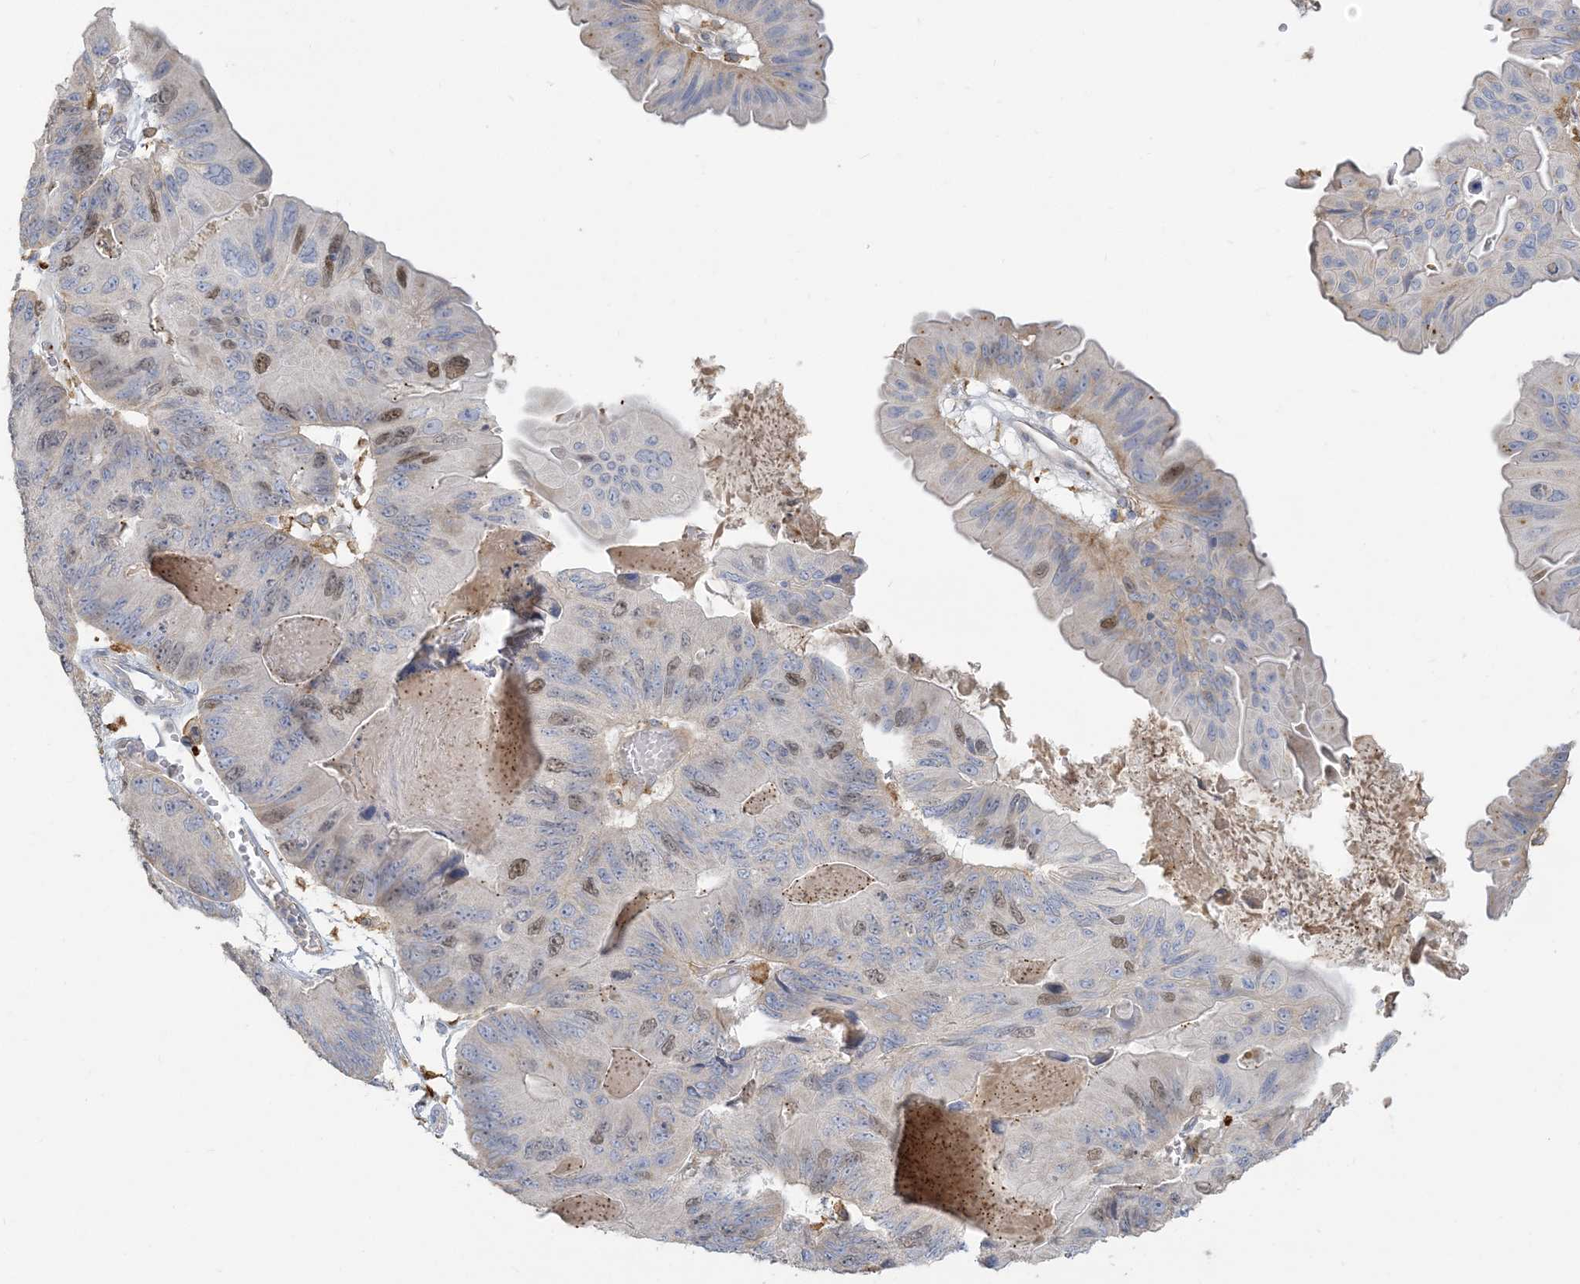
{"staining": {"intensity": "moderate", "quantity": "<25%", "location": "cytoplasmic/membranous,nuclear"}, "tissue": "ovarian cancer", "cell_type": "Tumor cells", "image_type": "cancer", "snomed": [{"axis": "morphology", "description": "Cystadenocarcinoma, mucinous, NOS"}, {"axis": "topography", "description": "Ovary"}], "caption": "Protein analysis of mucinous cystadenocarcinoma (ovarian) tissue reveals moderate cytoplasmic/membranous and nuclear expression in about <25% of tumor cells.", "gene": "PEAR1", "patient": {"sex": "female", "age": 61}}